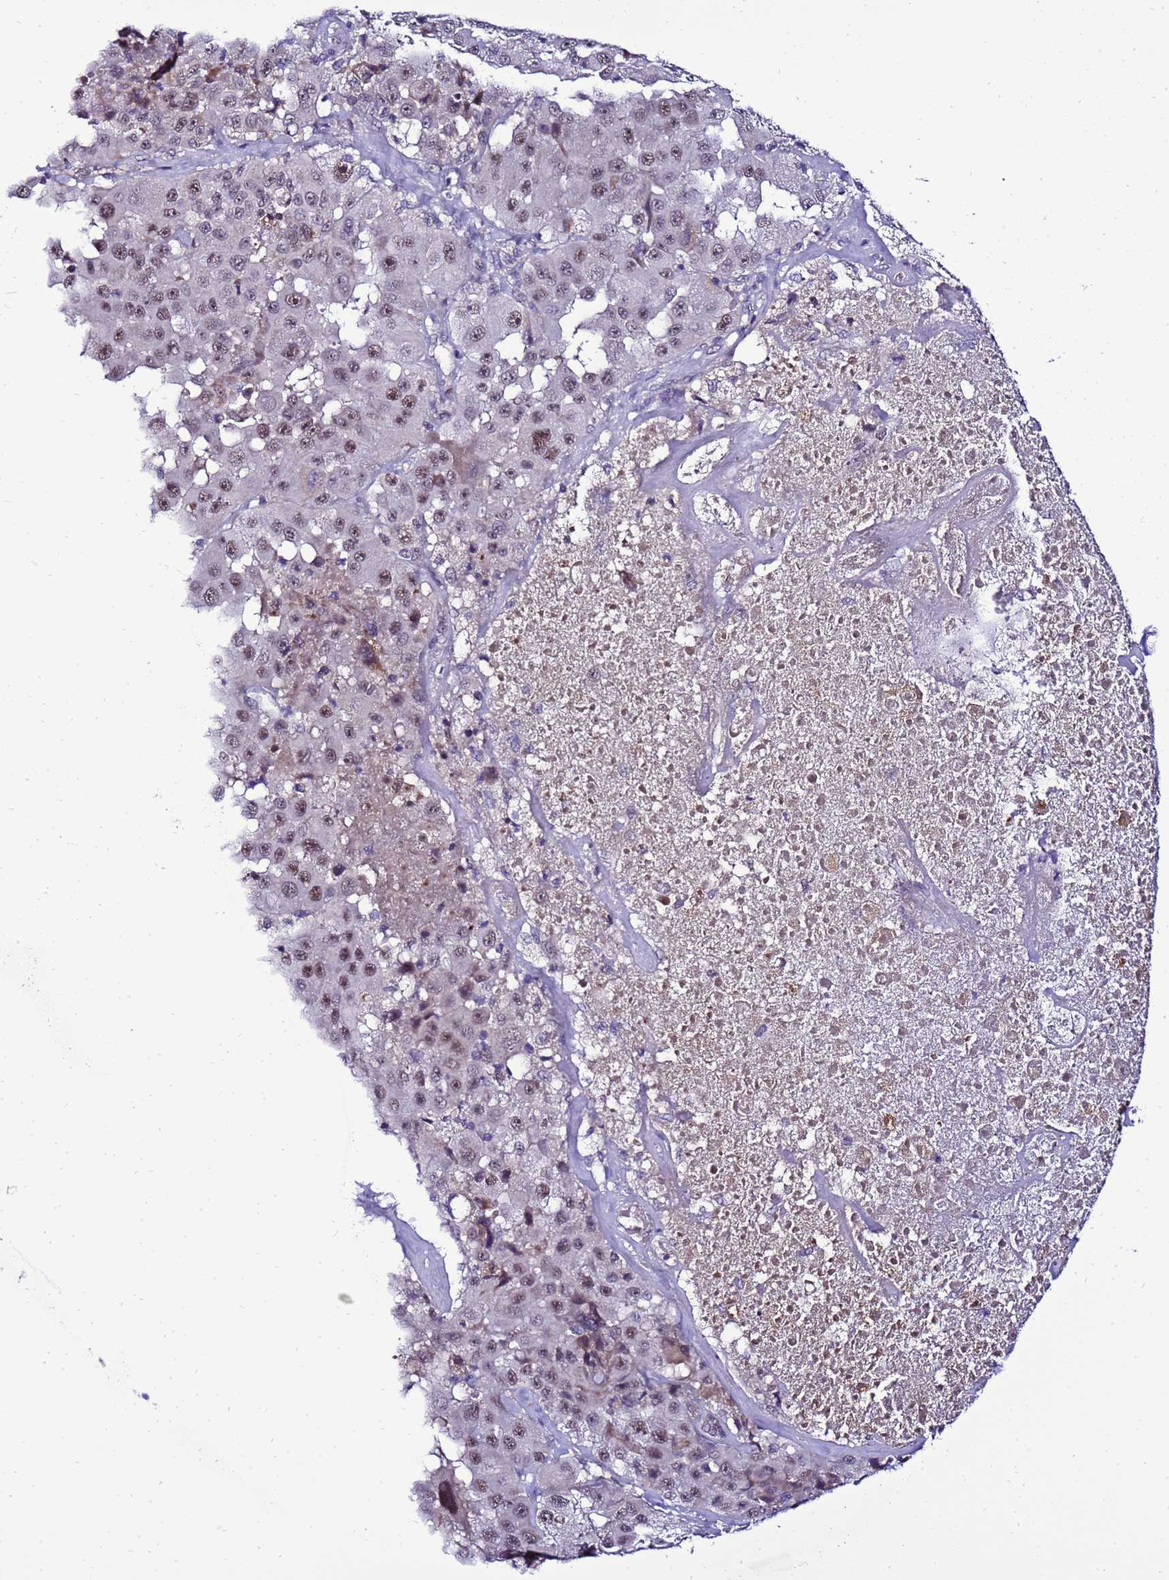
{"staining": {"intensity": "moderate", "quantity": ">75%", "location": "nuclear"}, "tissue": "melanoma", "cell_type": "Tumor cells", "image_type": "cancer", "snomed": [{"axis": "morphology", "description": "Malignant melanoma, Metastatic site"}, {"axis": "topography", "description": "Lymph node"}], "caption": "Protein expression analysis of human malignant melanoma (metastatic site) reveals moderate nuclear expression in approximately >75% of tumor cells.", "gene": "C19orf47", "patient": {"sex": "male", "age": 62}}